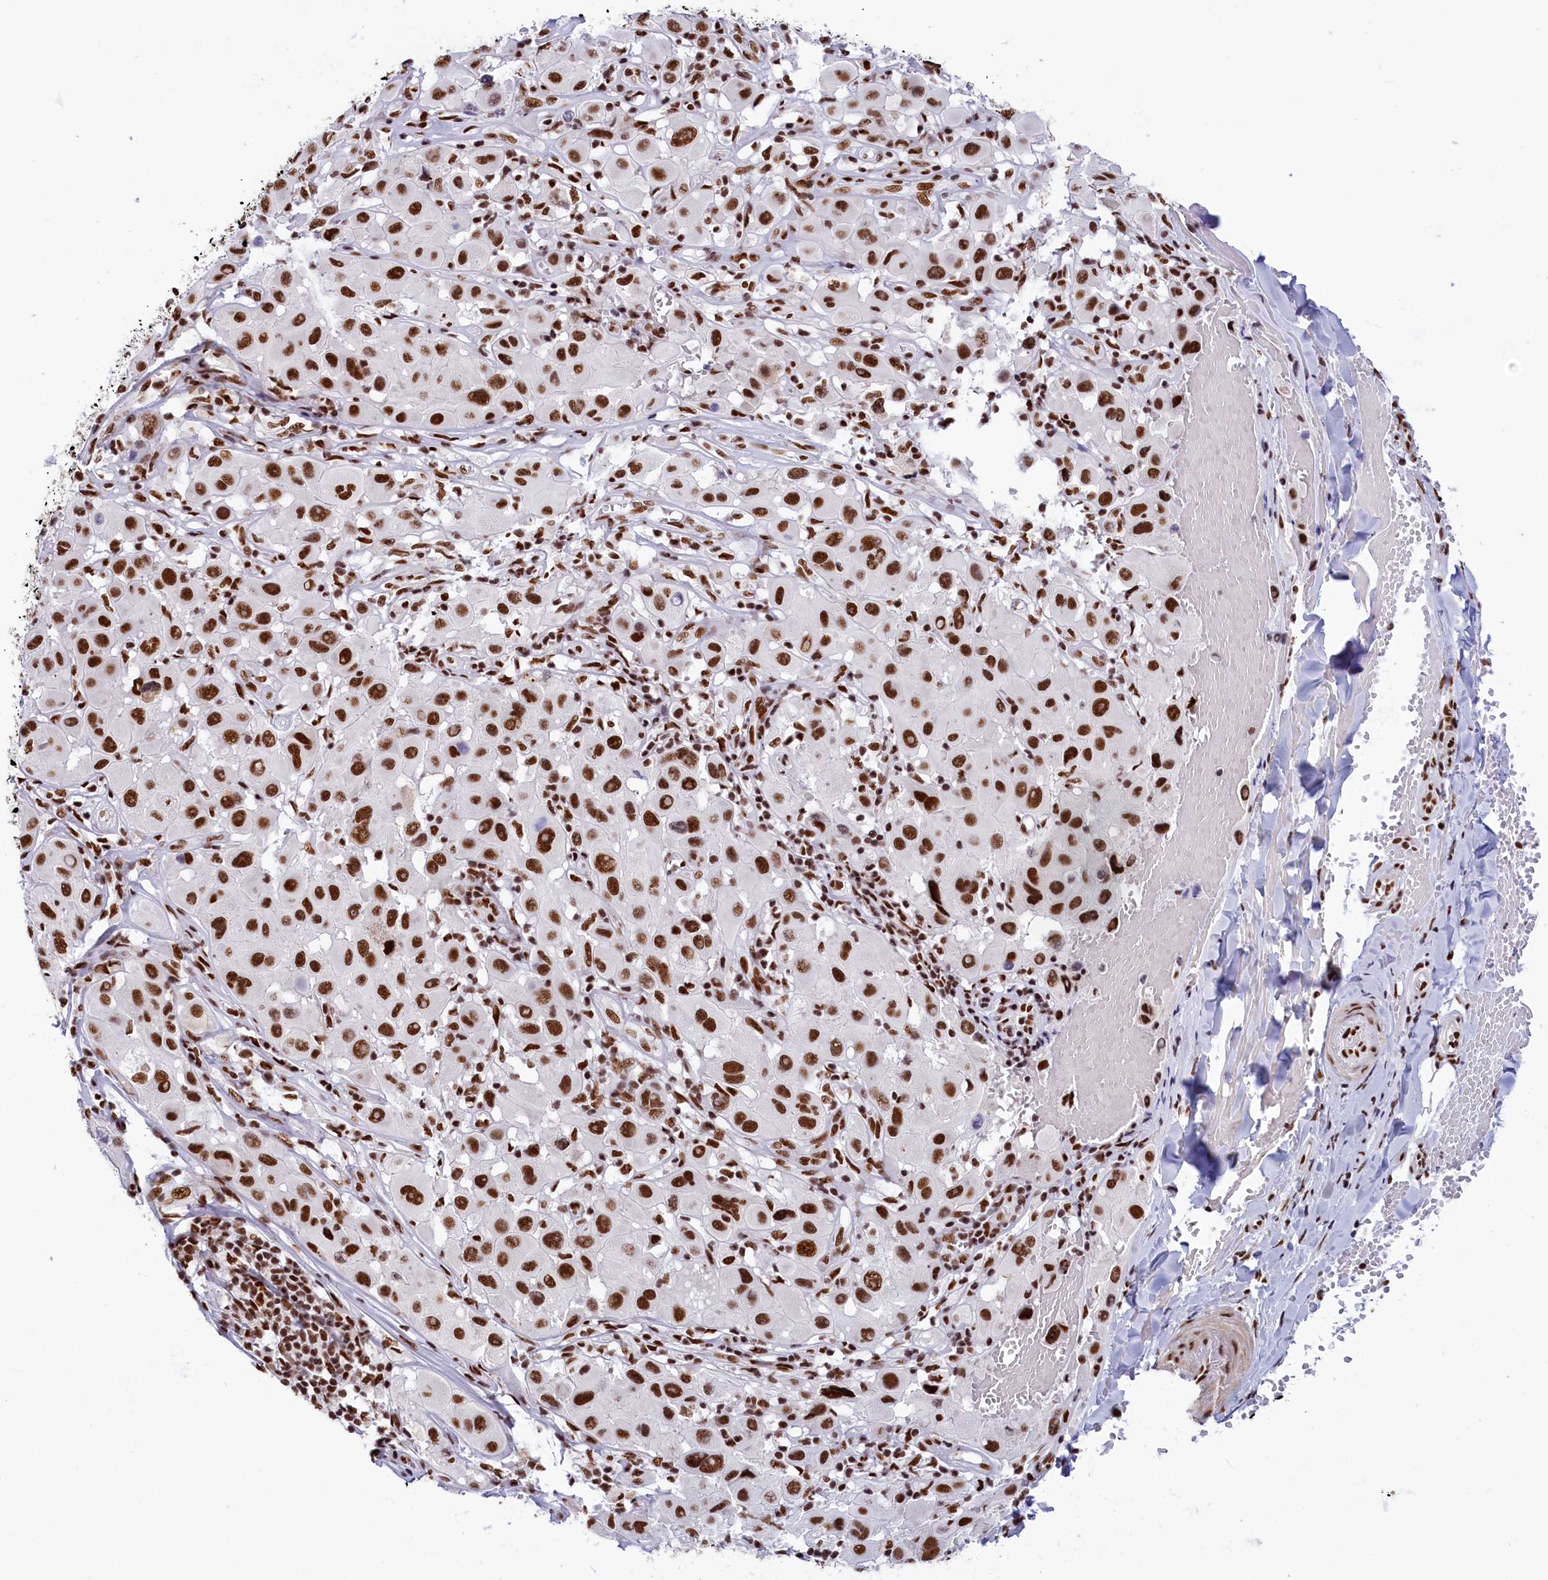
{"staining": {"intensity": "strong", "quantity": ">75%", "location": "nuclear"}, "tissue": "melanoma", "cell_type": "Tumor cells", "image_type": "cancer", "snomed": [{"axis": "morphology", "description": "Malignant melanoma, Metastatic site"}, {"axis": "topography", "description": "Skin"}], "caption": "Immunohistochemical staining of malignant melanoma (metastatic site) reveals high levels of strong nuclear protein positivity in approximately >75% of tumor cells.", "gene": "SNRNP70", "patient": {"sex": "male", "age": 41}}